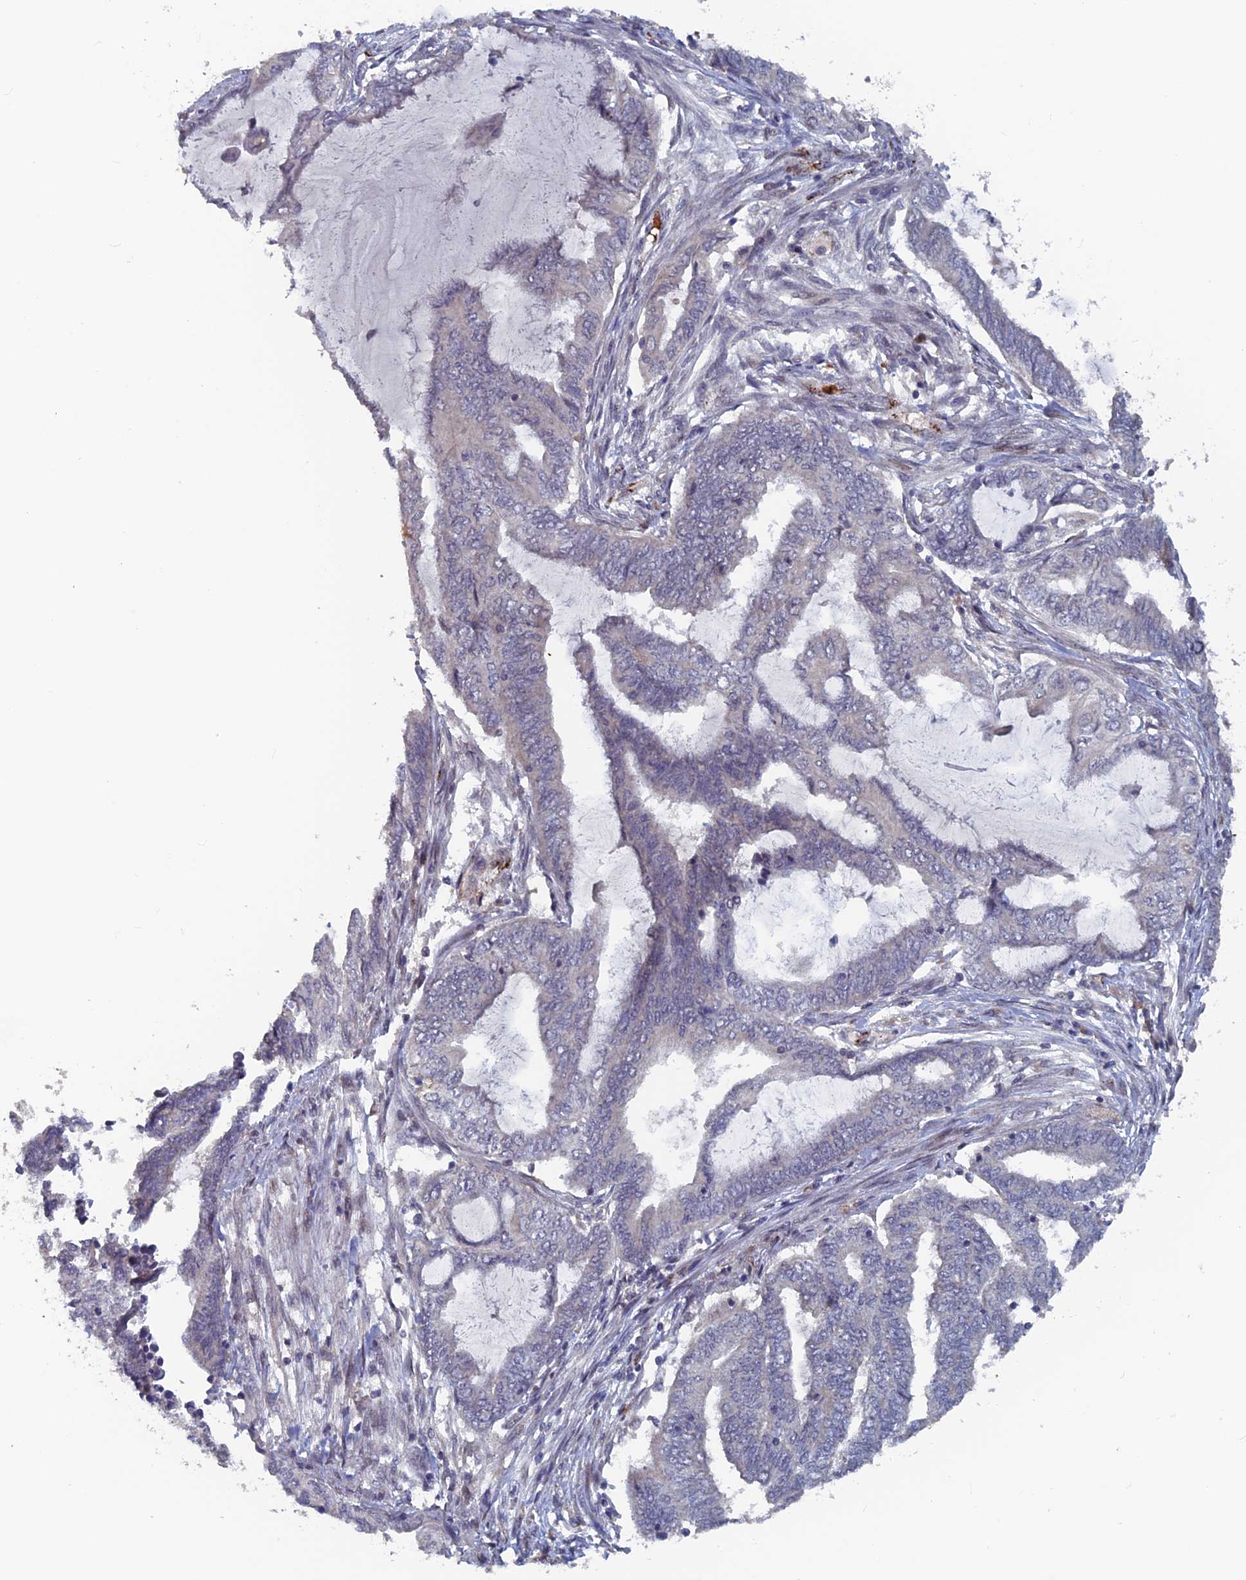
{"staining": {"intensity": "negative", "quantity": "none", "location": "none"}, "tissue": "endometrial cancer", "cell_type": "Tumor cells", "image_type": "cancer", "snomed": [{"axis": "morphology", "description": "Adenocarcinoma, NOS"}, {"axis": "topography", "description": "Uterus"}, {"axis": "topography", "description": "Endometrium"}], "caption": "Tumor cells show no significant protein positivity in adenocarcinoma (endometrial). (DAB IHC, high magnification).", "gene": "SH3D21", "patient": {"sex": "female", "age": 70}}